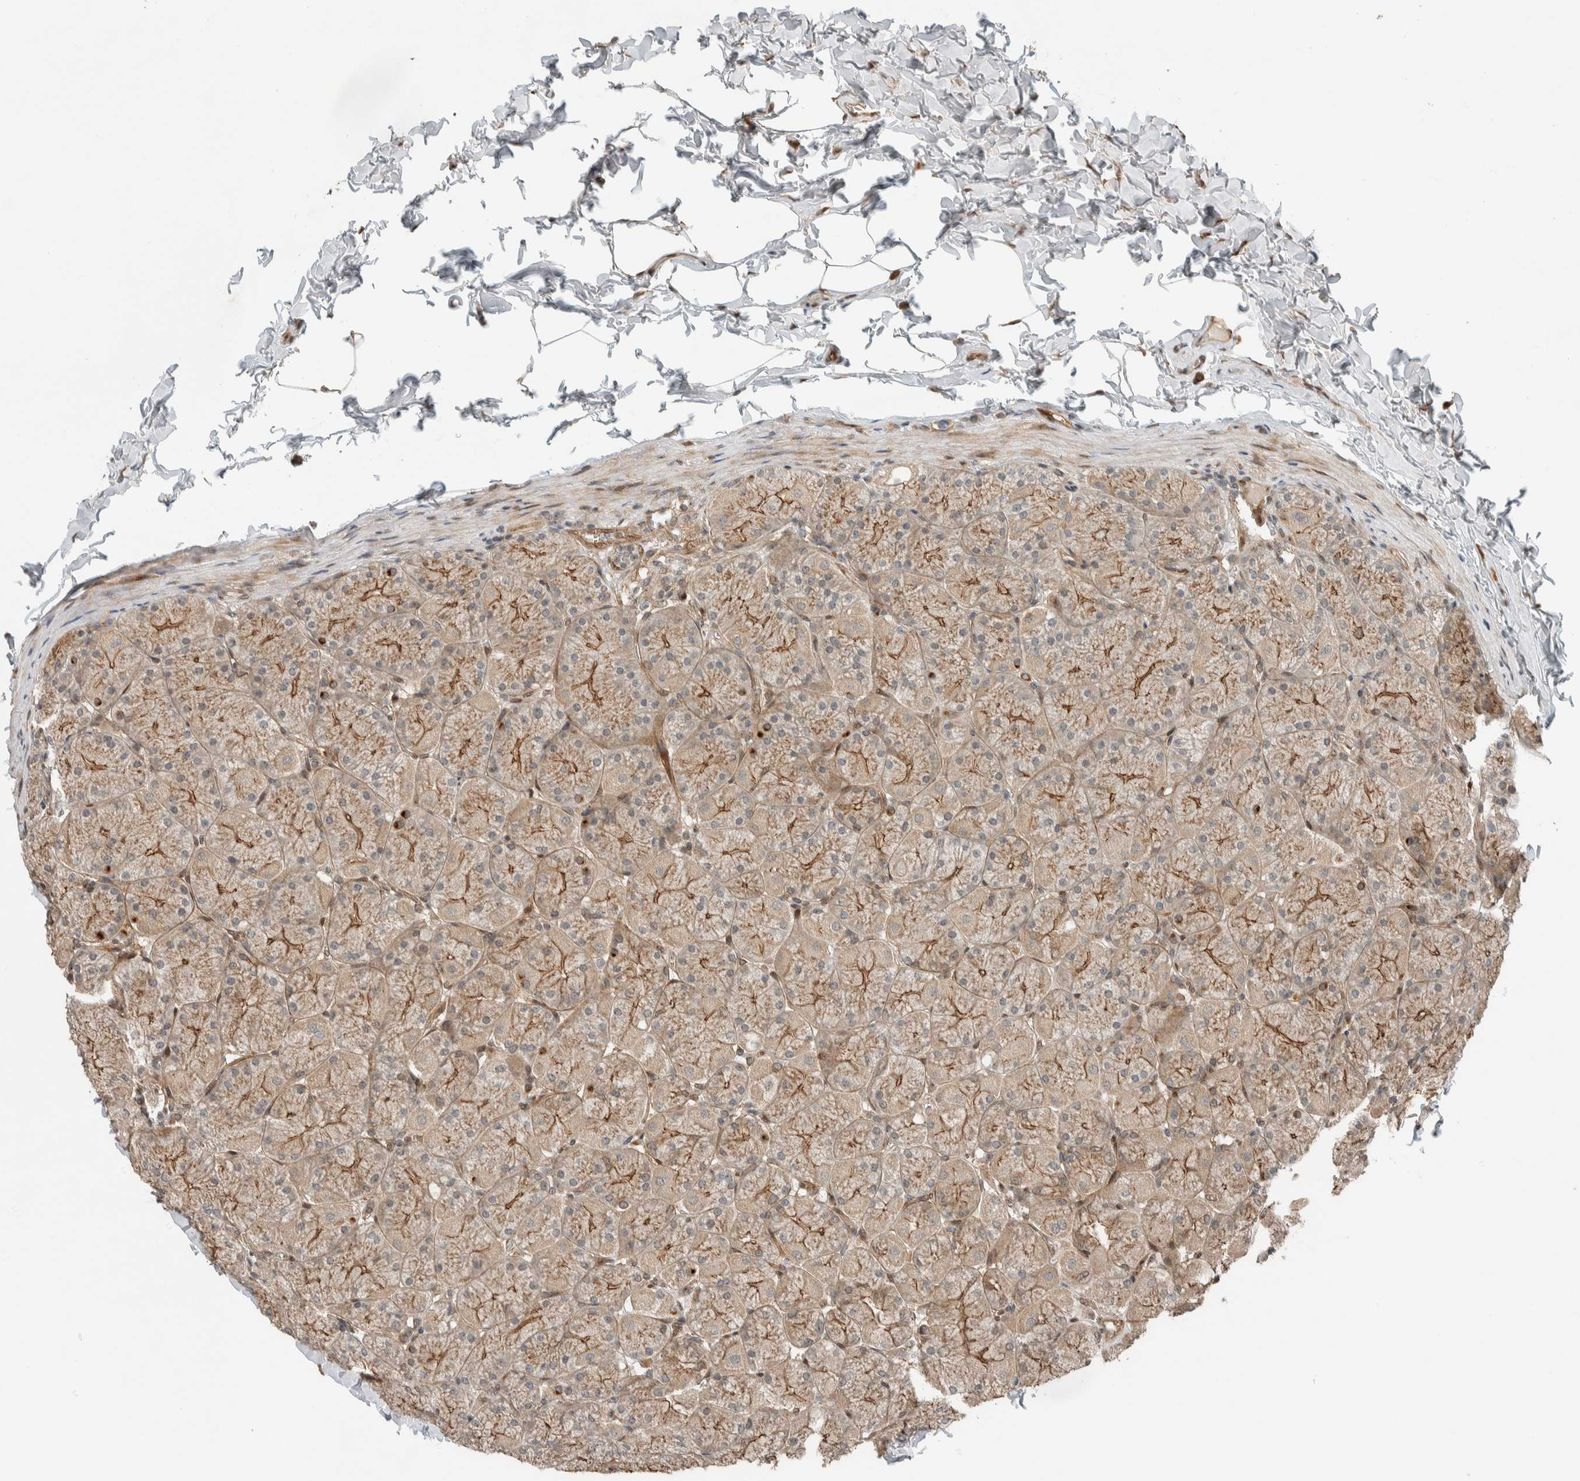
{"staining": {"intensity": "strong", "quantity": ">75%", "location": "cytoplasmic/membranous"}, "tissue": "stomach", "cell_type": "Glandular cells", "image_type": "normal", "snomed": [{"axis": "morphology", "description": "Normal tissue, NOS"}, {"axis": "topography", "description": "Stomach, upper"}], "caption": "The micrograph exhibits immunohistochemical staining of benign stomach. There is strong cytoplasmic/membranous positivity is seen in approximately >75% of glandular cells. (brown staining indicates protein expression, while blue staining denotes nuclei).", "gene": "STXBP4", "patient": {"sex": "female", "age": 56}}